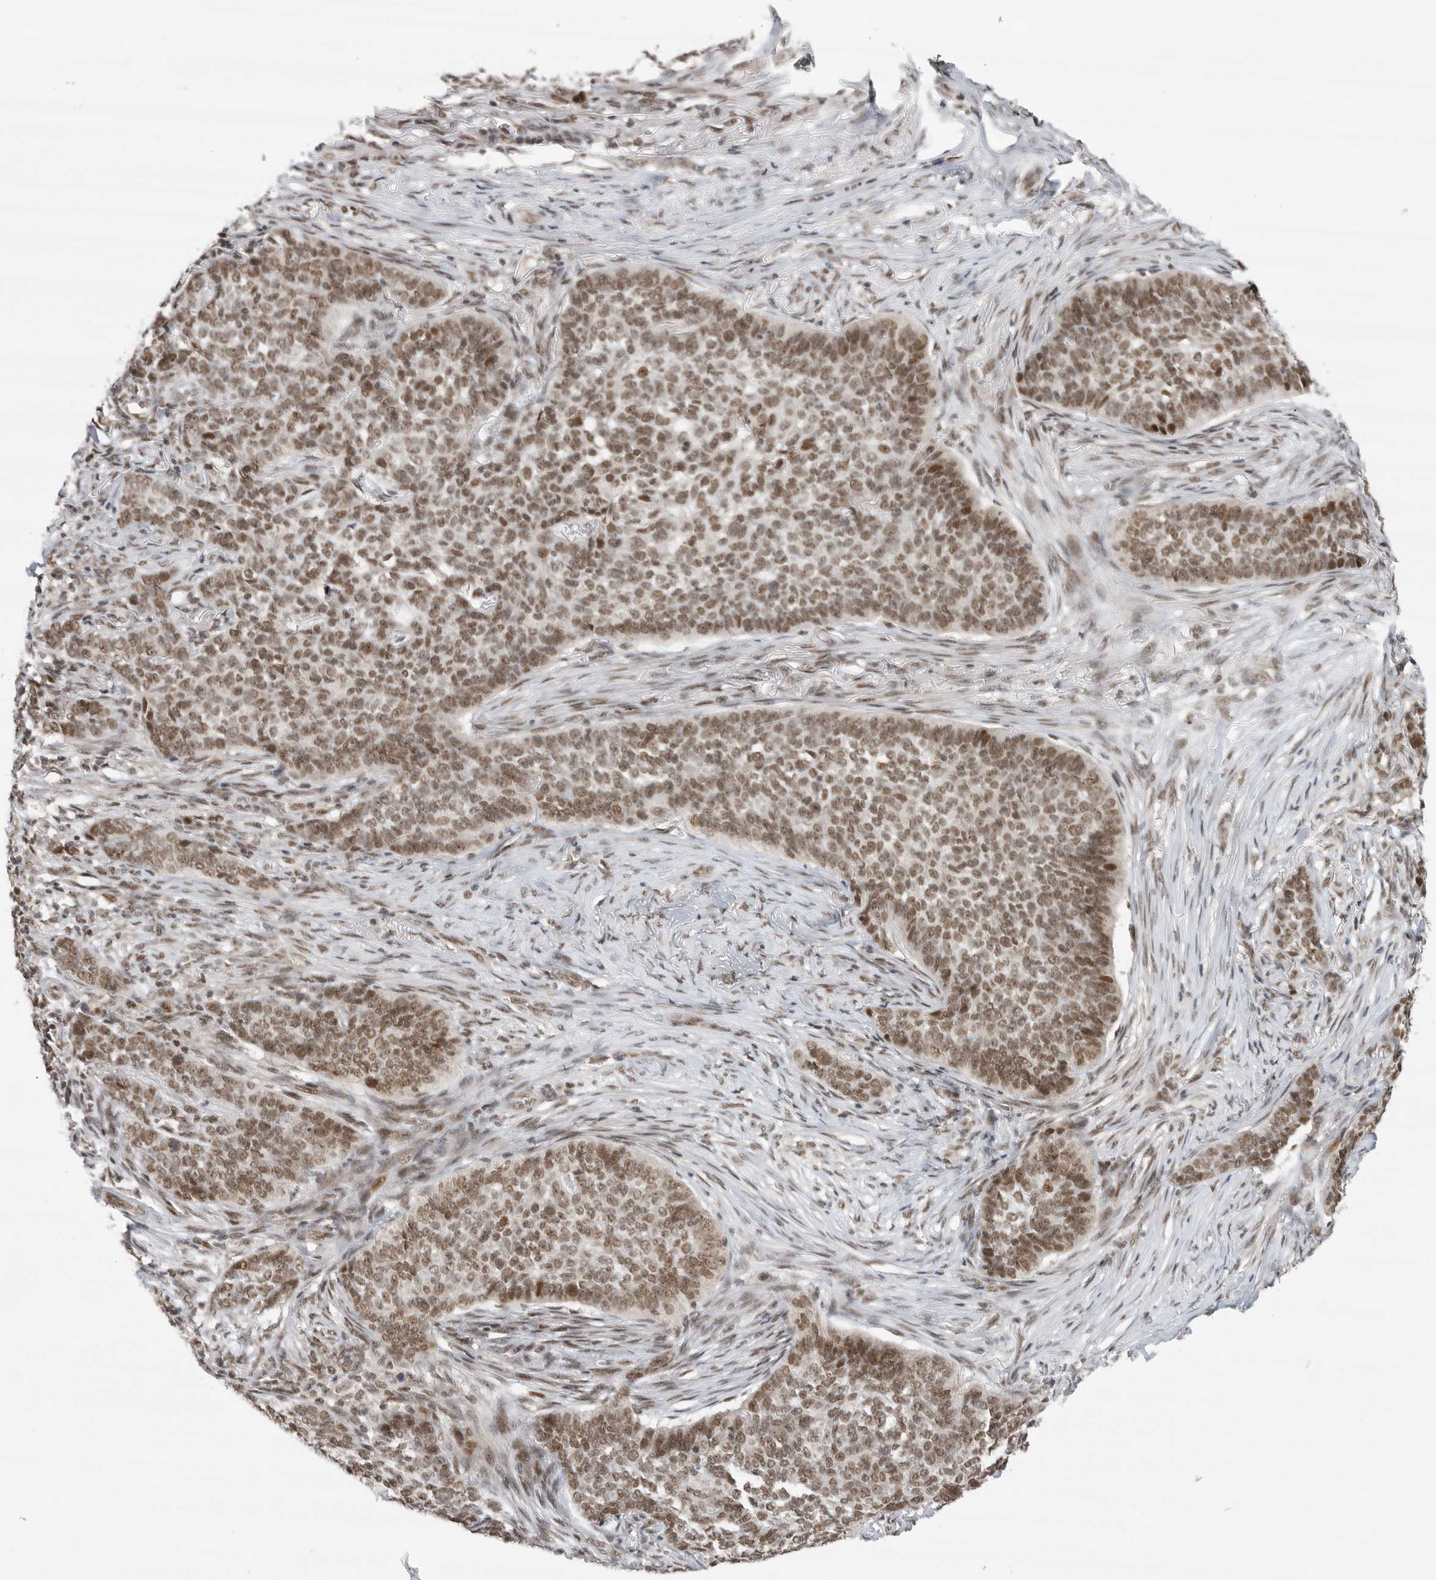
{"staining": {"intensity": "moderate", "quantity": ">75%", "location": "nuclear"}, "tissue": "skin cancer", "cell_type": "Tumor cells", "image_type": "cancer", "snomed": [{"axis": "morphology", "description": "Basal cell carcinoma"}, {"axis": "topography", "description": "Skin"}], "caption": "Skin cancer was stained to show a protein in brown. There is medium levels of moderate nuclear staining in about >75% of tumor cells. The staining was performed using DAB (3,3'-diaminobenzidine) to visualize the protein expression in brown, while the nuclei were stained in blue with hematoxylin (Magnification: 20x).", "gene": "ZNF830", "patient": {"sex": "male", "age": 85}}